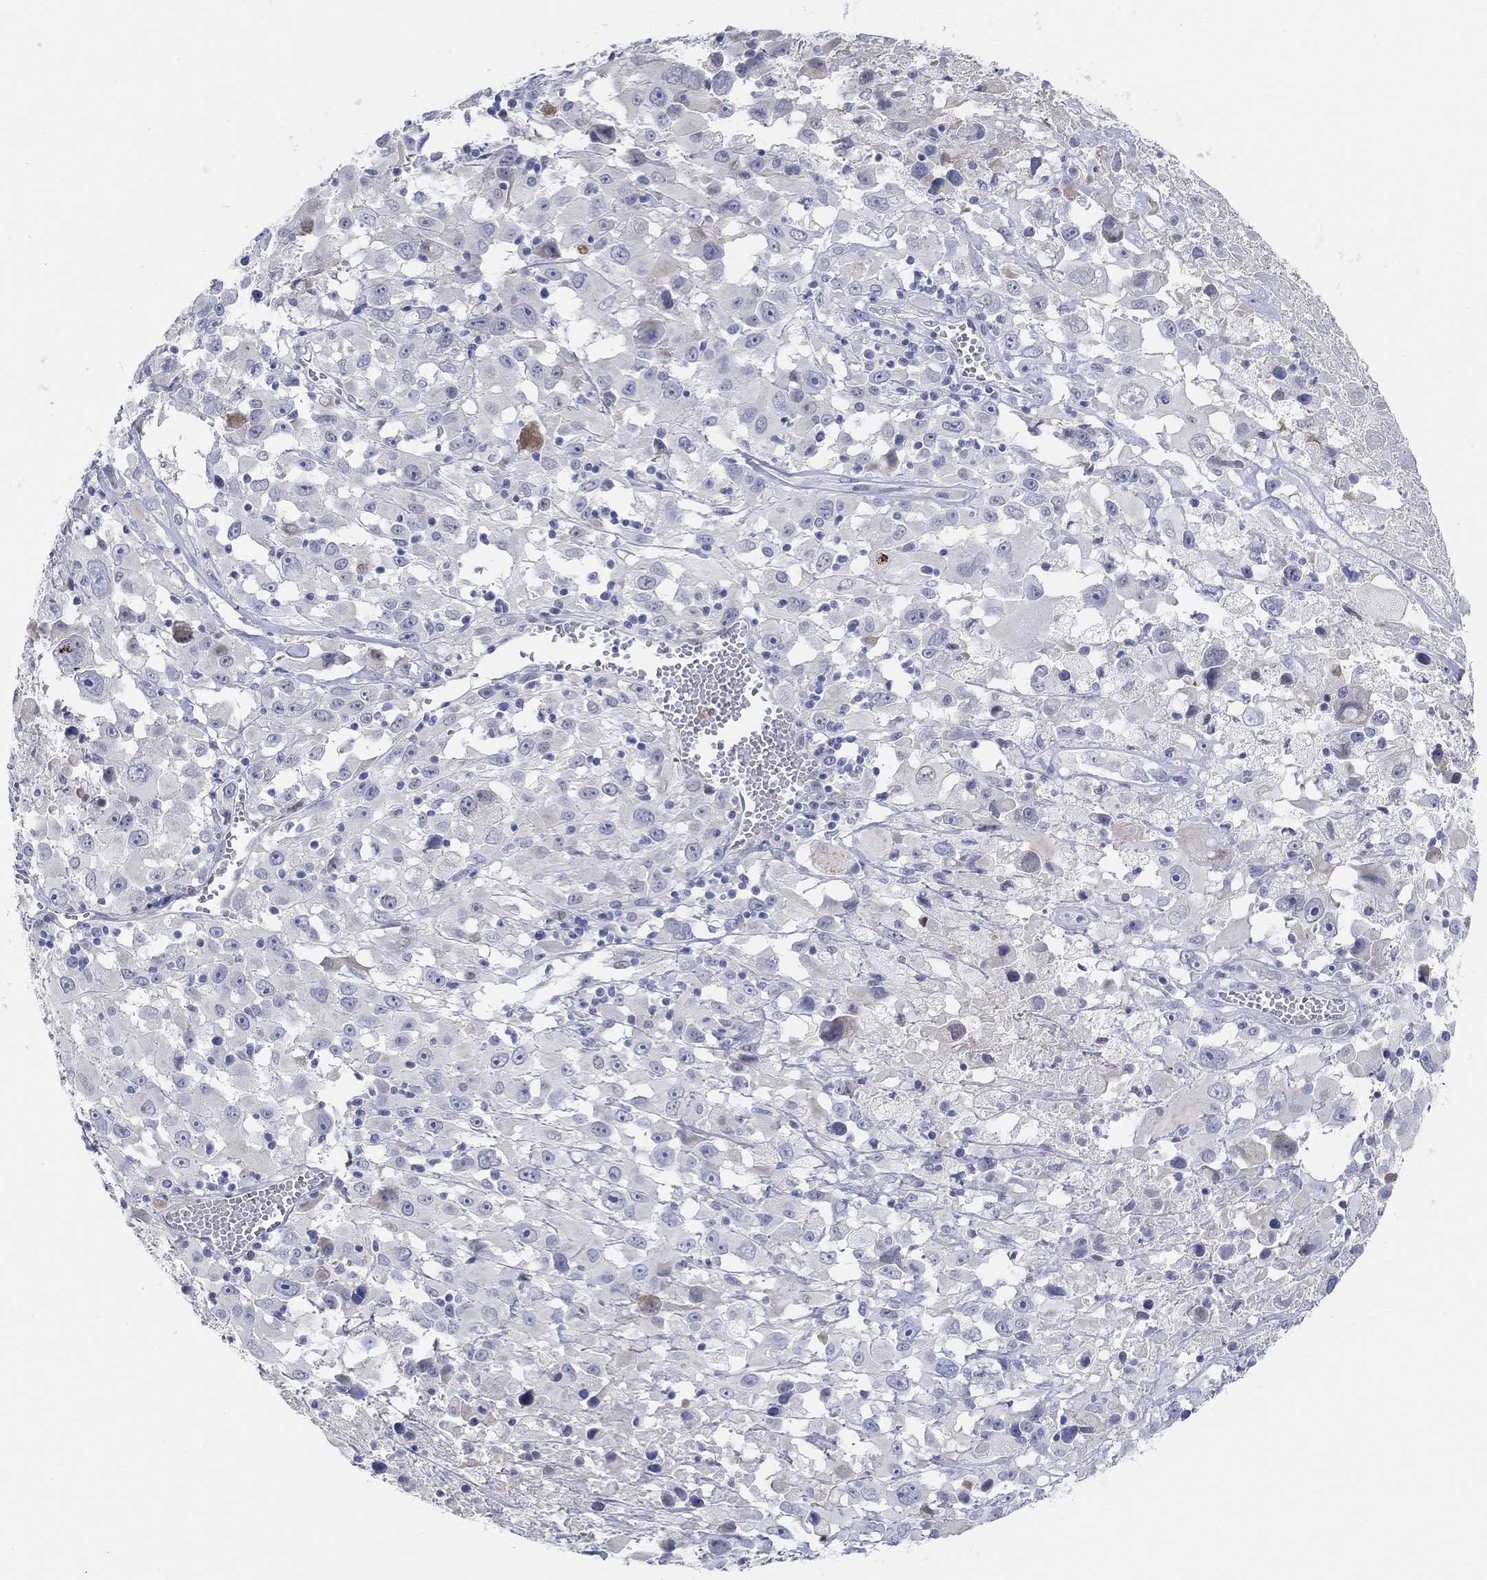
{"staining": {"intensity": "negative", "quantity": "none", "location": "none"}, "tissue": "melanoma", "cell_type": "Tumor cells", "image_type": "cancer", "snomed": [{"axis": "morphology", "description": "Malignant melanoma, Metastatic site"}, {"axis": "topography", "description": "Lymph node"}], "caption": "IHC of human melanoma reveals no expression in tumor cells. The staining was performed using DAB to visualize the protein expression in brown, while the nuclei were stained in blue with hematoxylin (Magnification: 20x).", "gene": "SNTG2", "patient": {"sex": "male", "age": 50}}